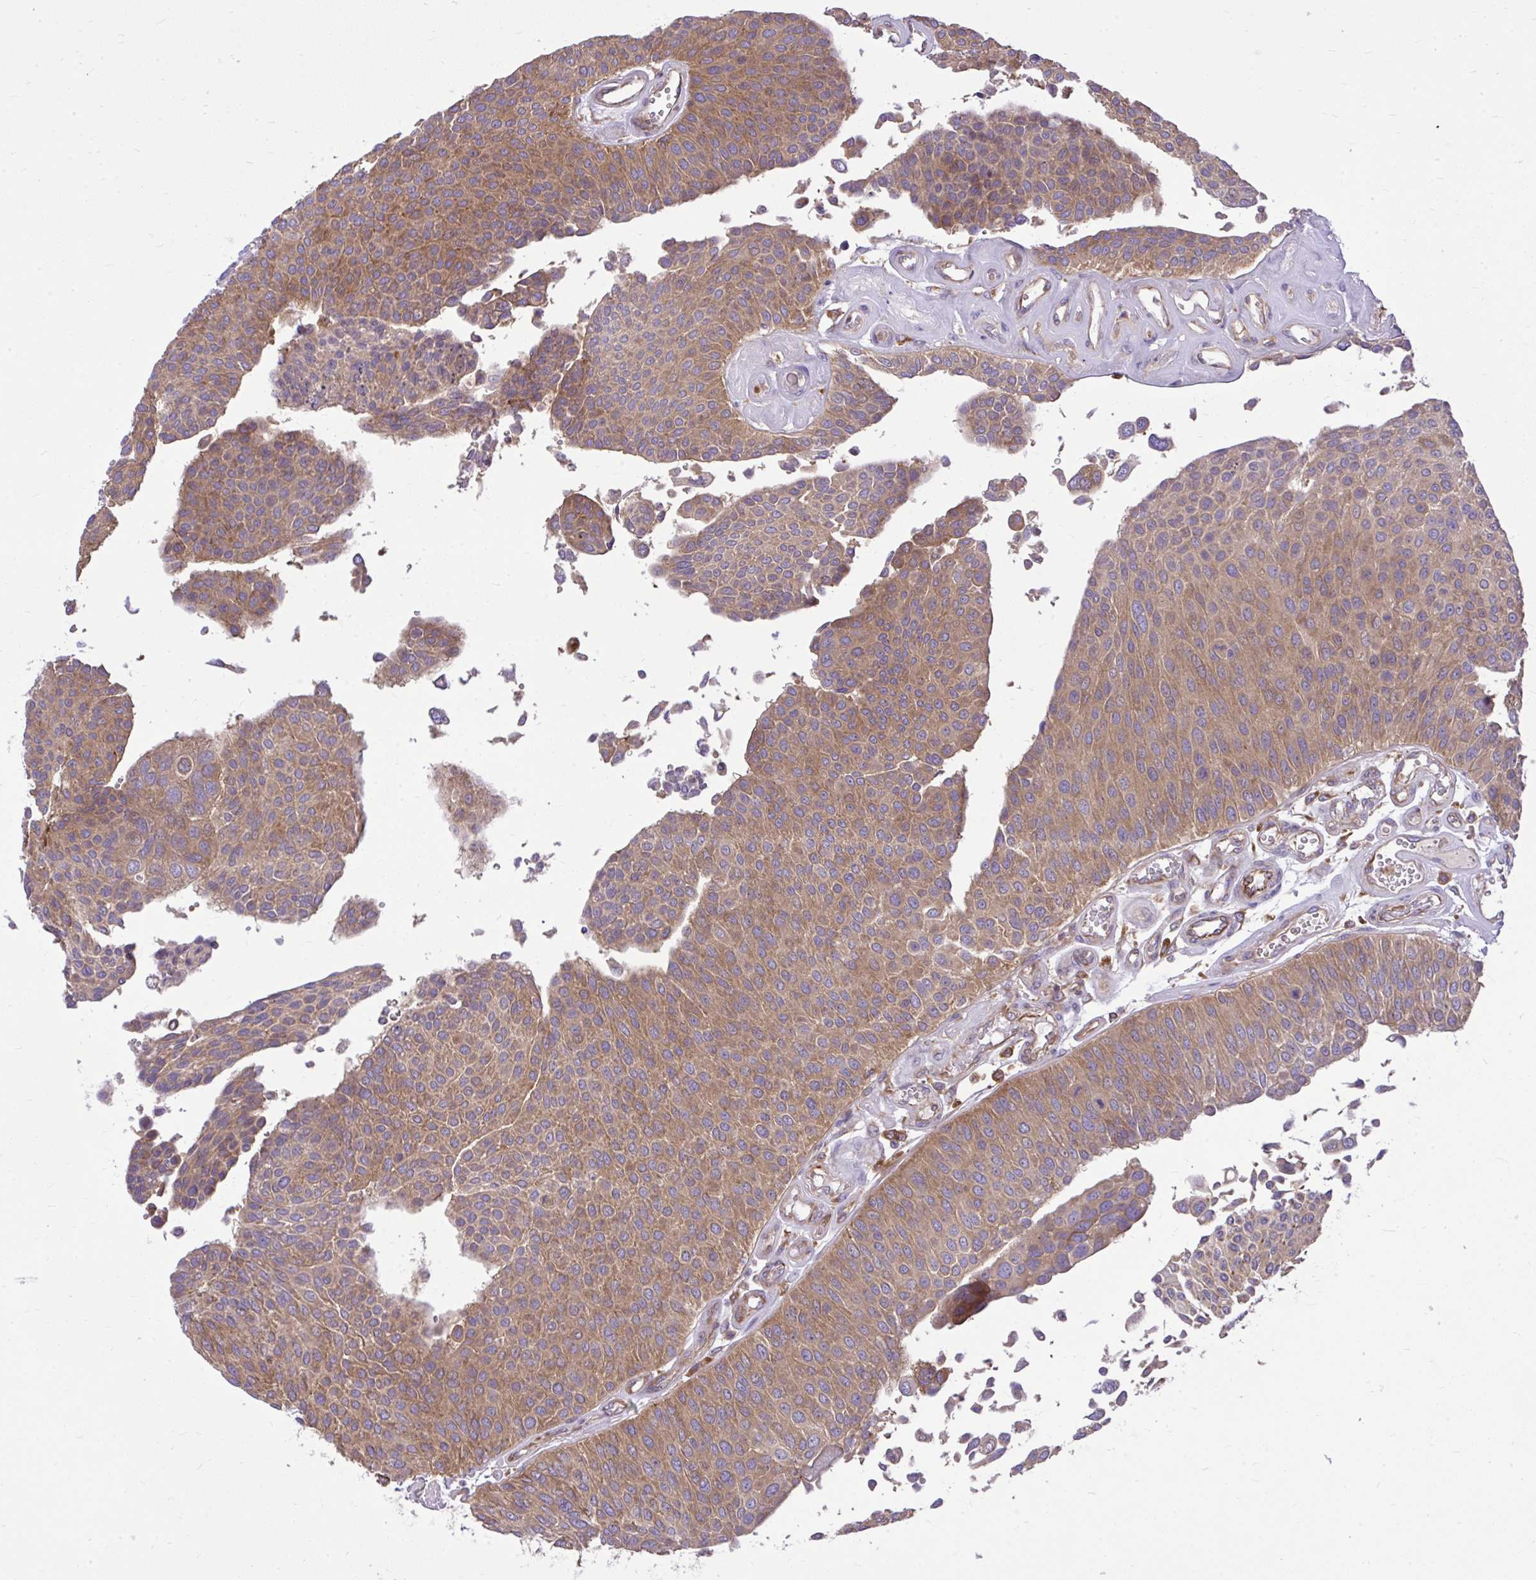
{"staining": {"intensity": "moderate", "quantity": ">75%", "location": "cytoplasmic/membranous"}, "tissue": "urothelial cancer", "cell_type": "Tumor cells", "image_type": "cancer", "snomed": [{"axis": "morphology", "description": "Urothelial carcinoma, NOS"}, {"axis": "topography", "description": "Urinary bladder"}], "caption": "Transitional cell carcinoma tissue demonstrates moderate cytoplasmic/membranous staining in approximately >75% of tumor cells, visualized by immunohistochemistry. Immunohistochemistry (ihc) stains the protein of interest in brown and the nuclei are stained blue.", "gene": "PAIP2", "patient": {"sex": "male", "age": 55}}